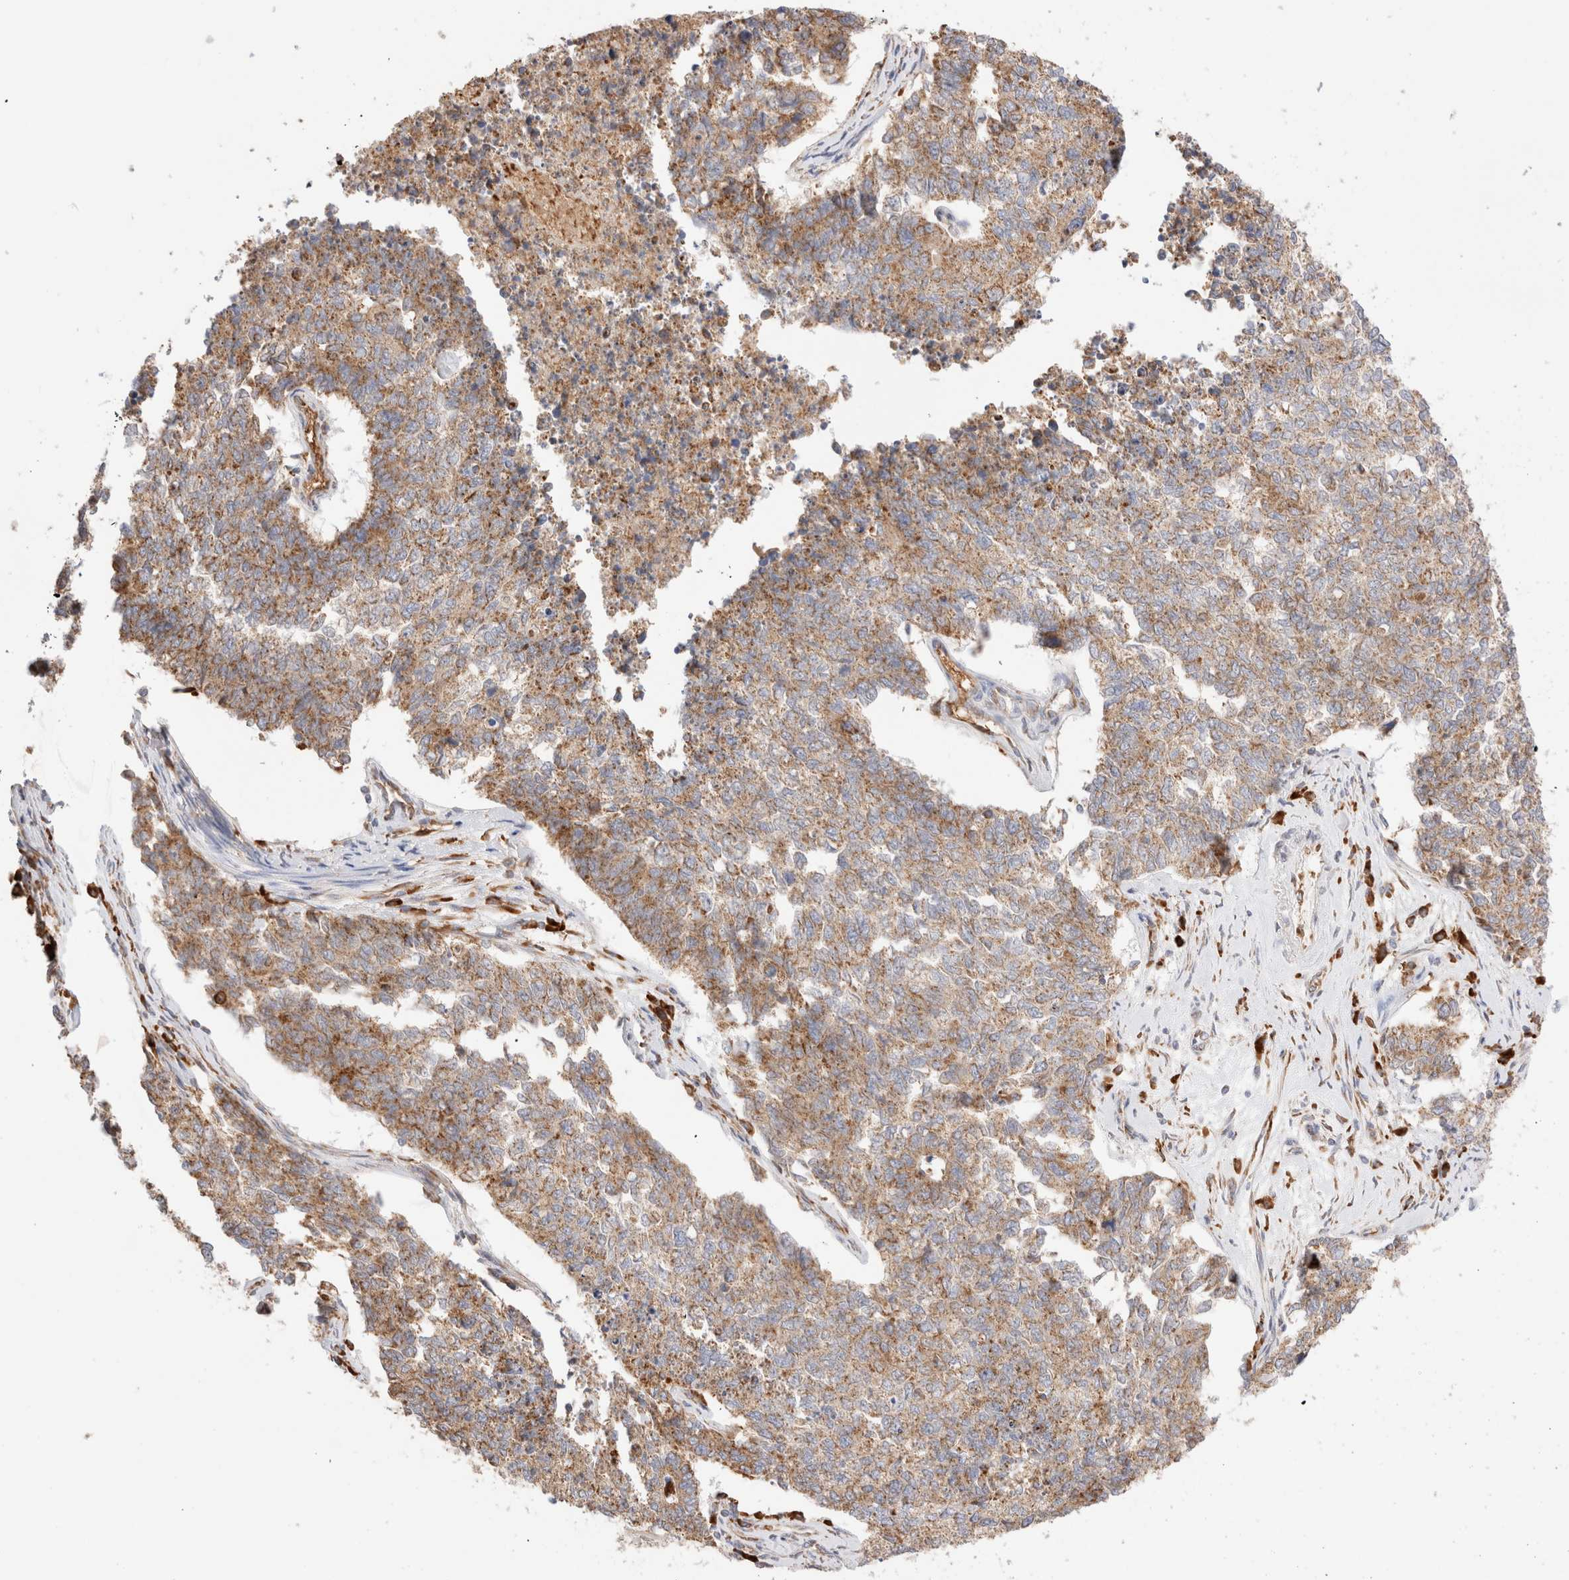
{"staining": {"intensity": "moderate", "quantity": ">75%", "location": "cytoplasmic/membranous"}, "tissue": "cervical cancer", "cell_type": "Tumor cells", "image_type": "cancer", "snomed": [{"axis": "morphology", "description": "Squamous cell carcinoma, NOS"}, {"axis": "topography", "description": "Cervix"}], "caption": "DAB immunohistochemical staining of cervical cancer (squamous cell carcinoma) reveals moderate cytoplasmic/membranous protein positivity in about >75% of tumor cells. The staining was performed using DAB, with brown indicating positive protein expression. Nuclei are stained blue with hematoxylin.", "gene": "UTS2B", "patient": {"sex": "female", "age": 63}}